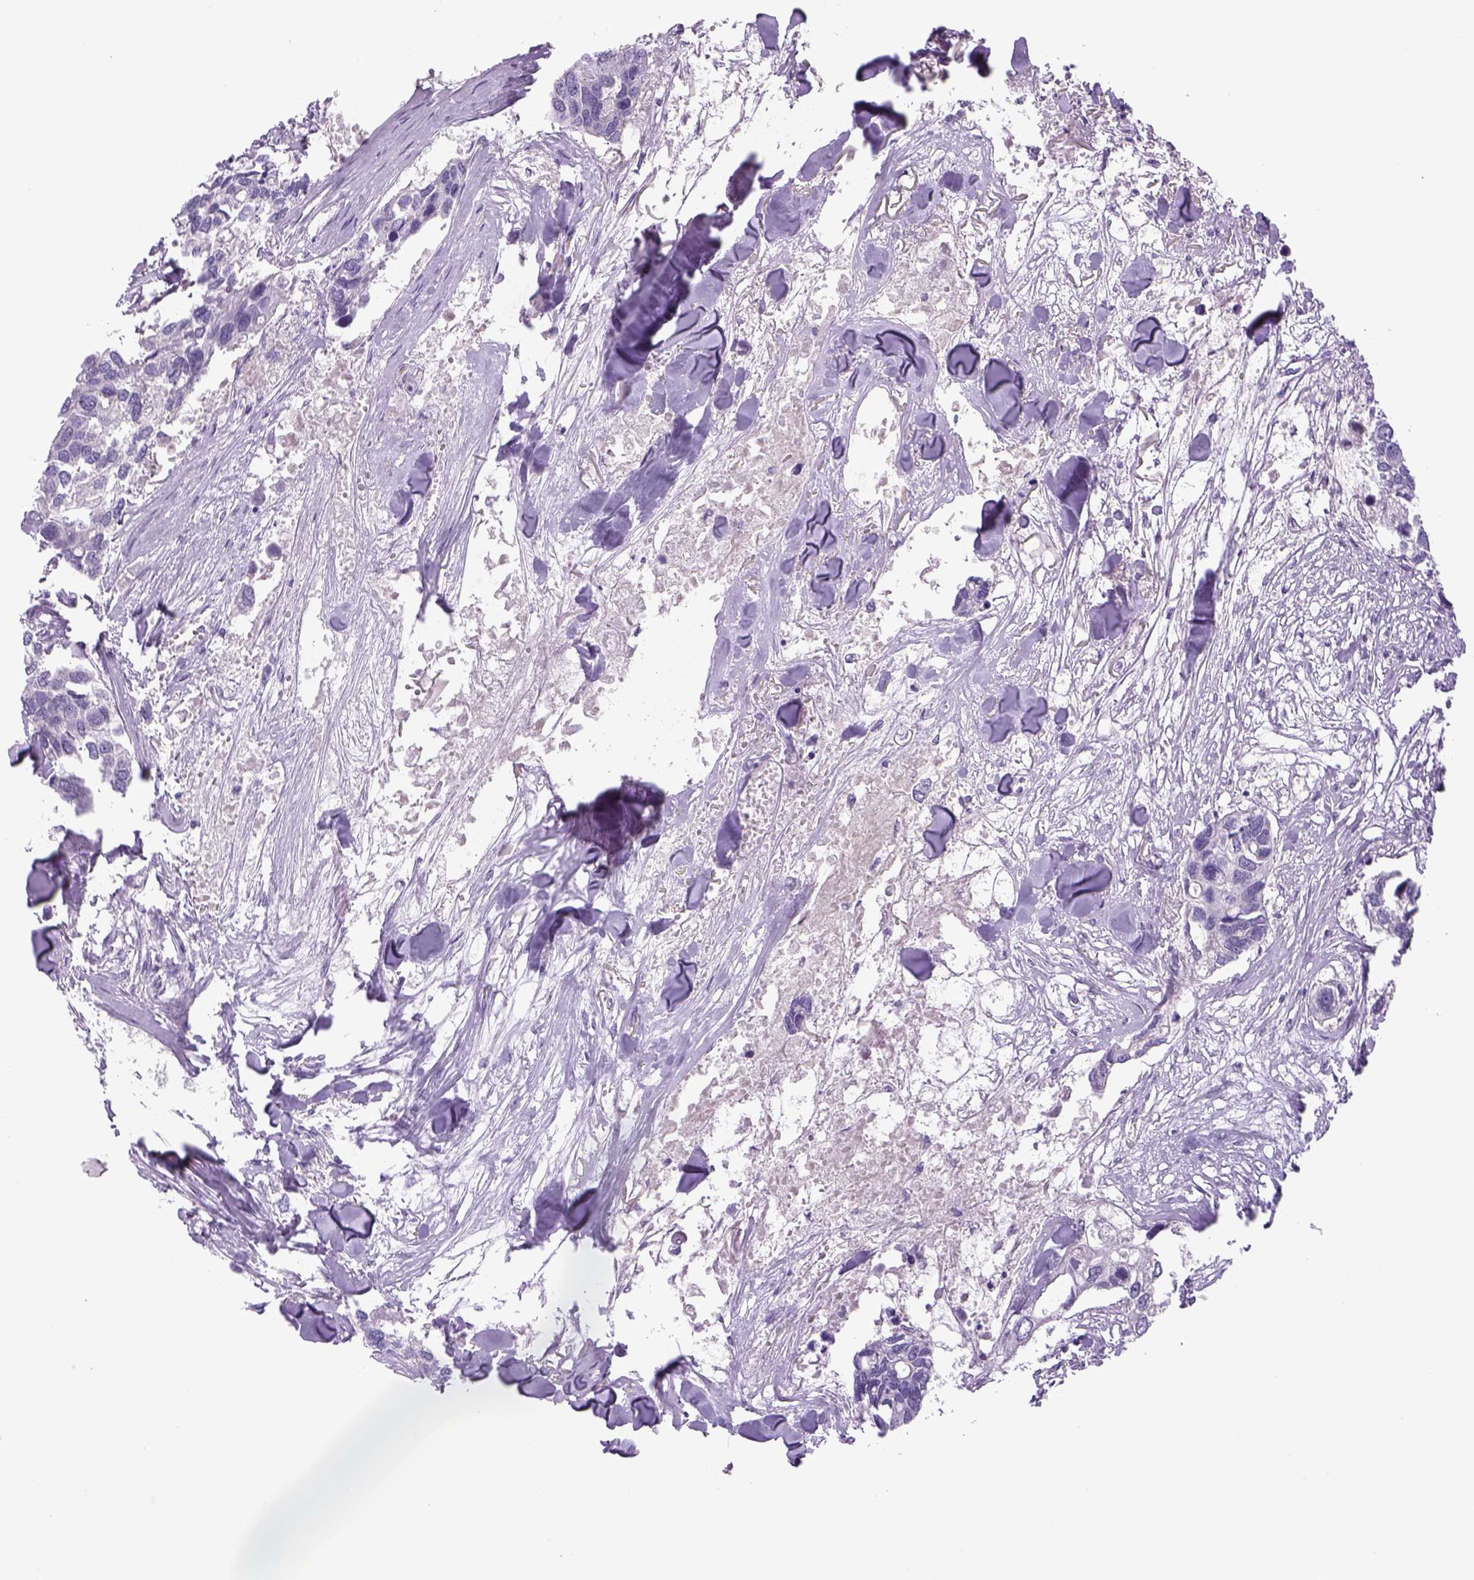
{"staining": {"intensity": "negative", "quantity": "none", "location": "none"}, "tissue": "breast cancer", "cell_type": "Tumor cells", "image_type": "cancer", "snomed": [{"axis": "morphology", "description": "Duct carcinoma"}, {"axis": "topography", "description": "Breast"}], "caption": "Histopathology image shows no protein staining in tumor cells of breast intraductal carcinoma tissue. (DAB (3,3'-diaminobenzidine) IHC with hematoxylin counter stain).", "gene": "DBH", "patient": {"sex": "female", "age": 83}}